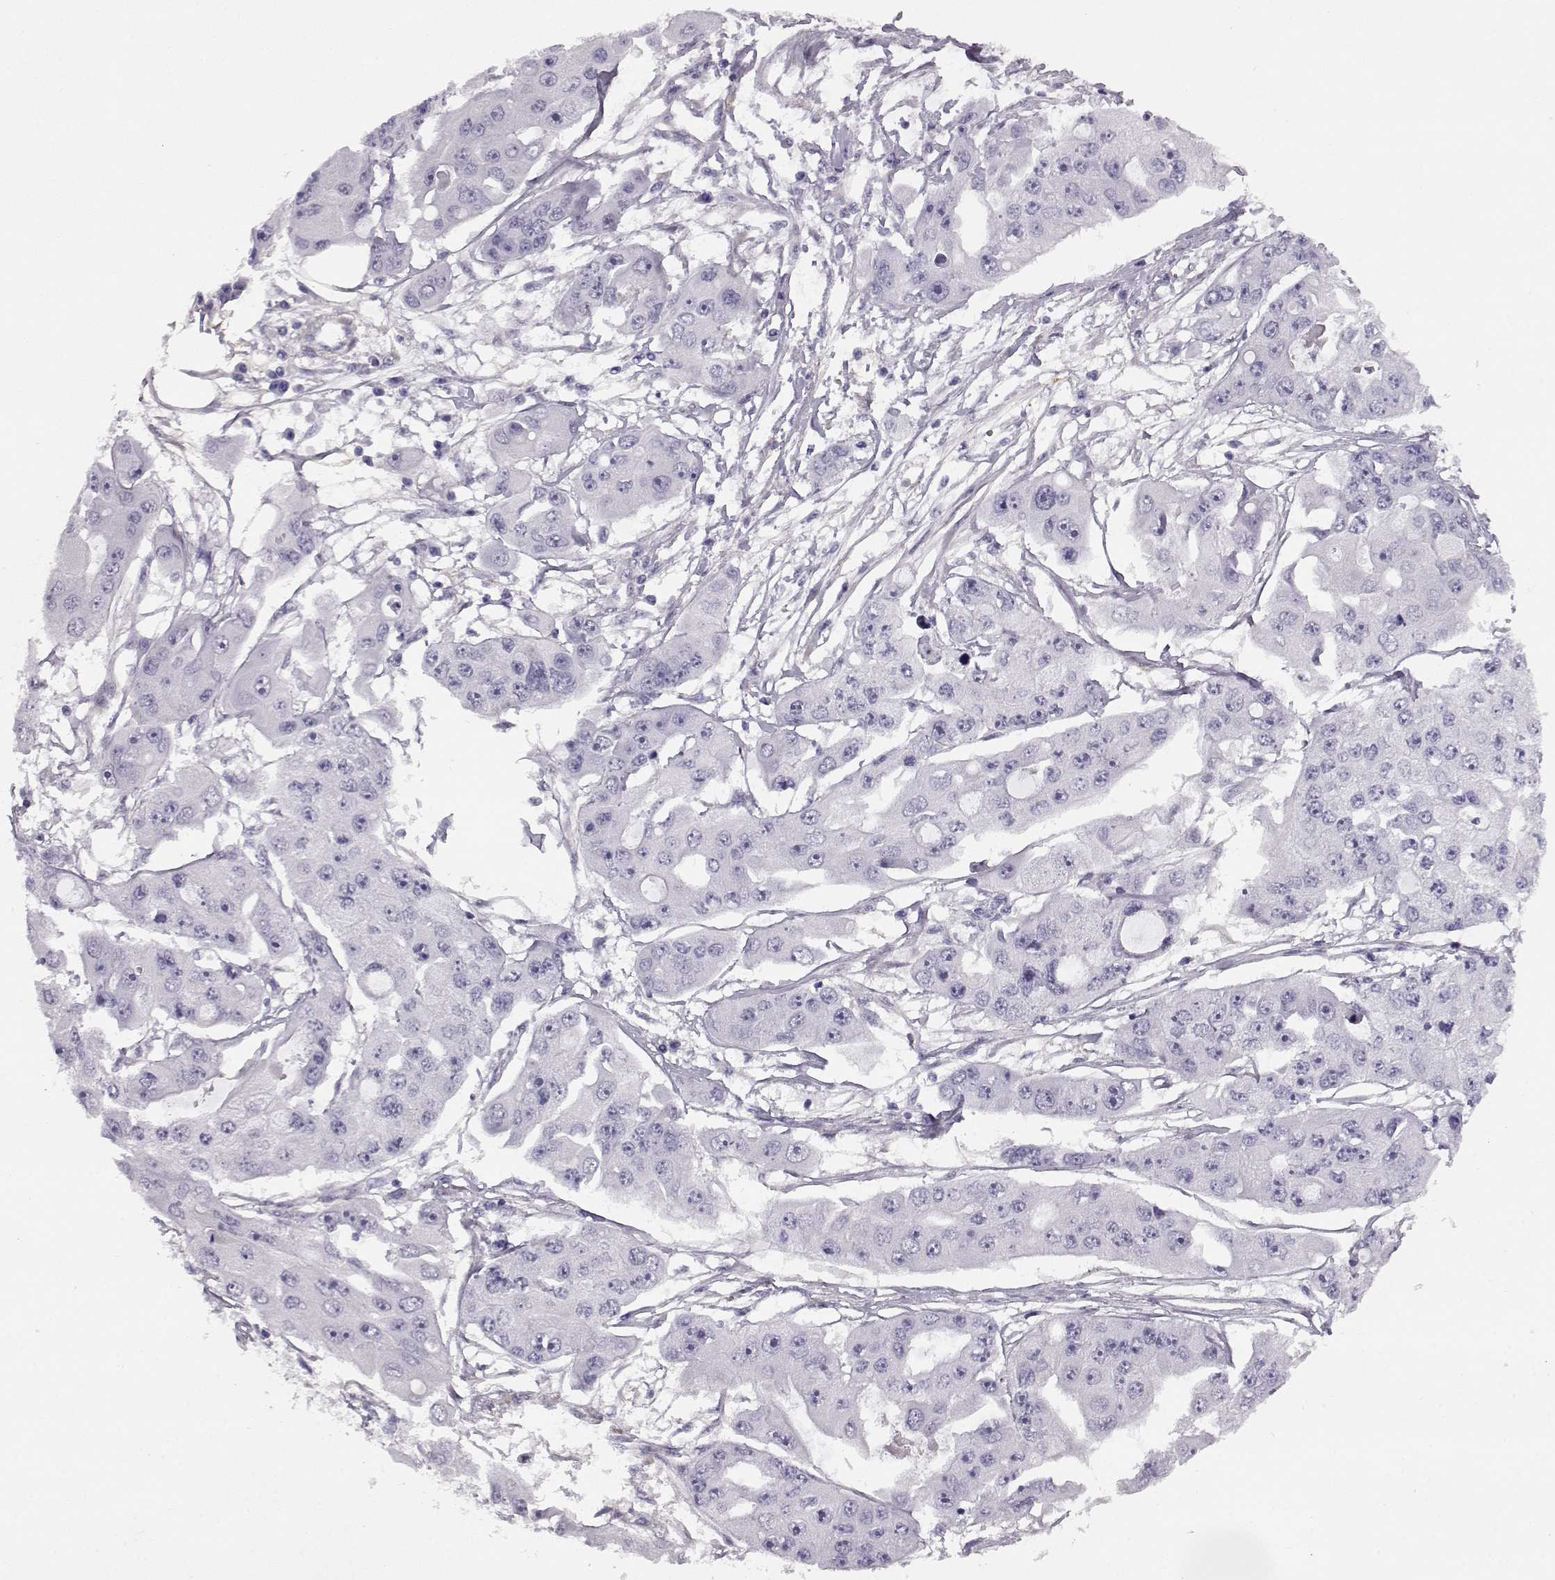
{"staining": {"intensity": "negative", "quantity": "none", "location": "none"}, "tissue": "ovarian cancer", "cell_type": "Tumor cells", "image_type": "cancer", "snomed": [{"axis": "morphology", "description": "Cystadenocarcinoma, serous, NOS"}, {"axis": "topography", "description": "Ovary"}], "caption": "This is a histopathology image of immunohistochemistry staining of ovarian cancer (serous cystadenocarcinoma), which shows no staining in tumor cells.", "gene": "TRIM69", "patient": {"sex": "female", "age": 56}}